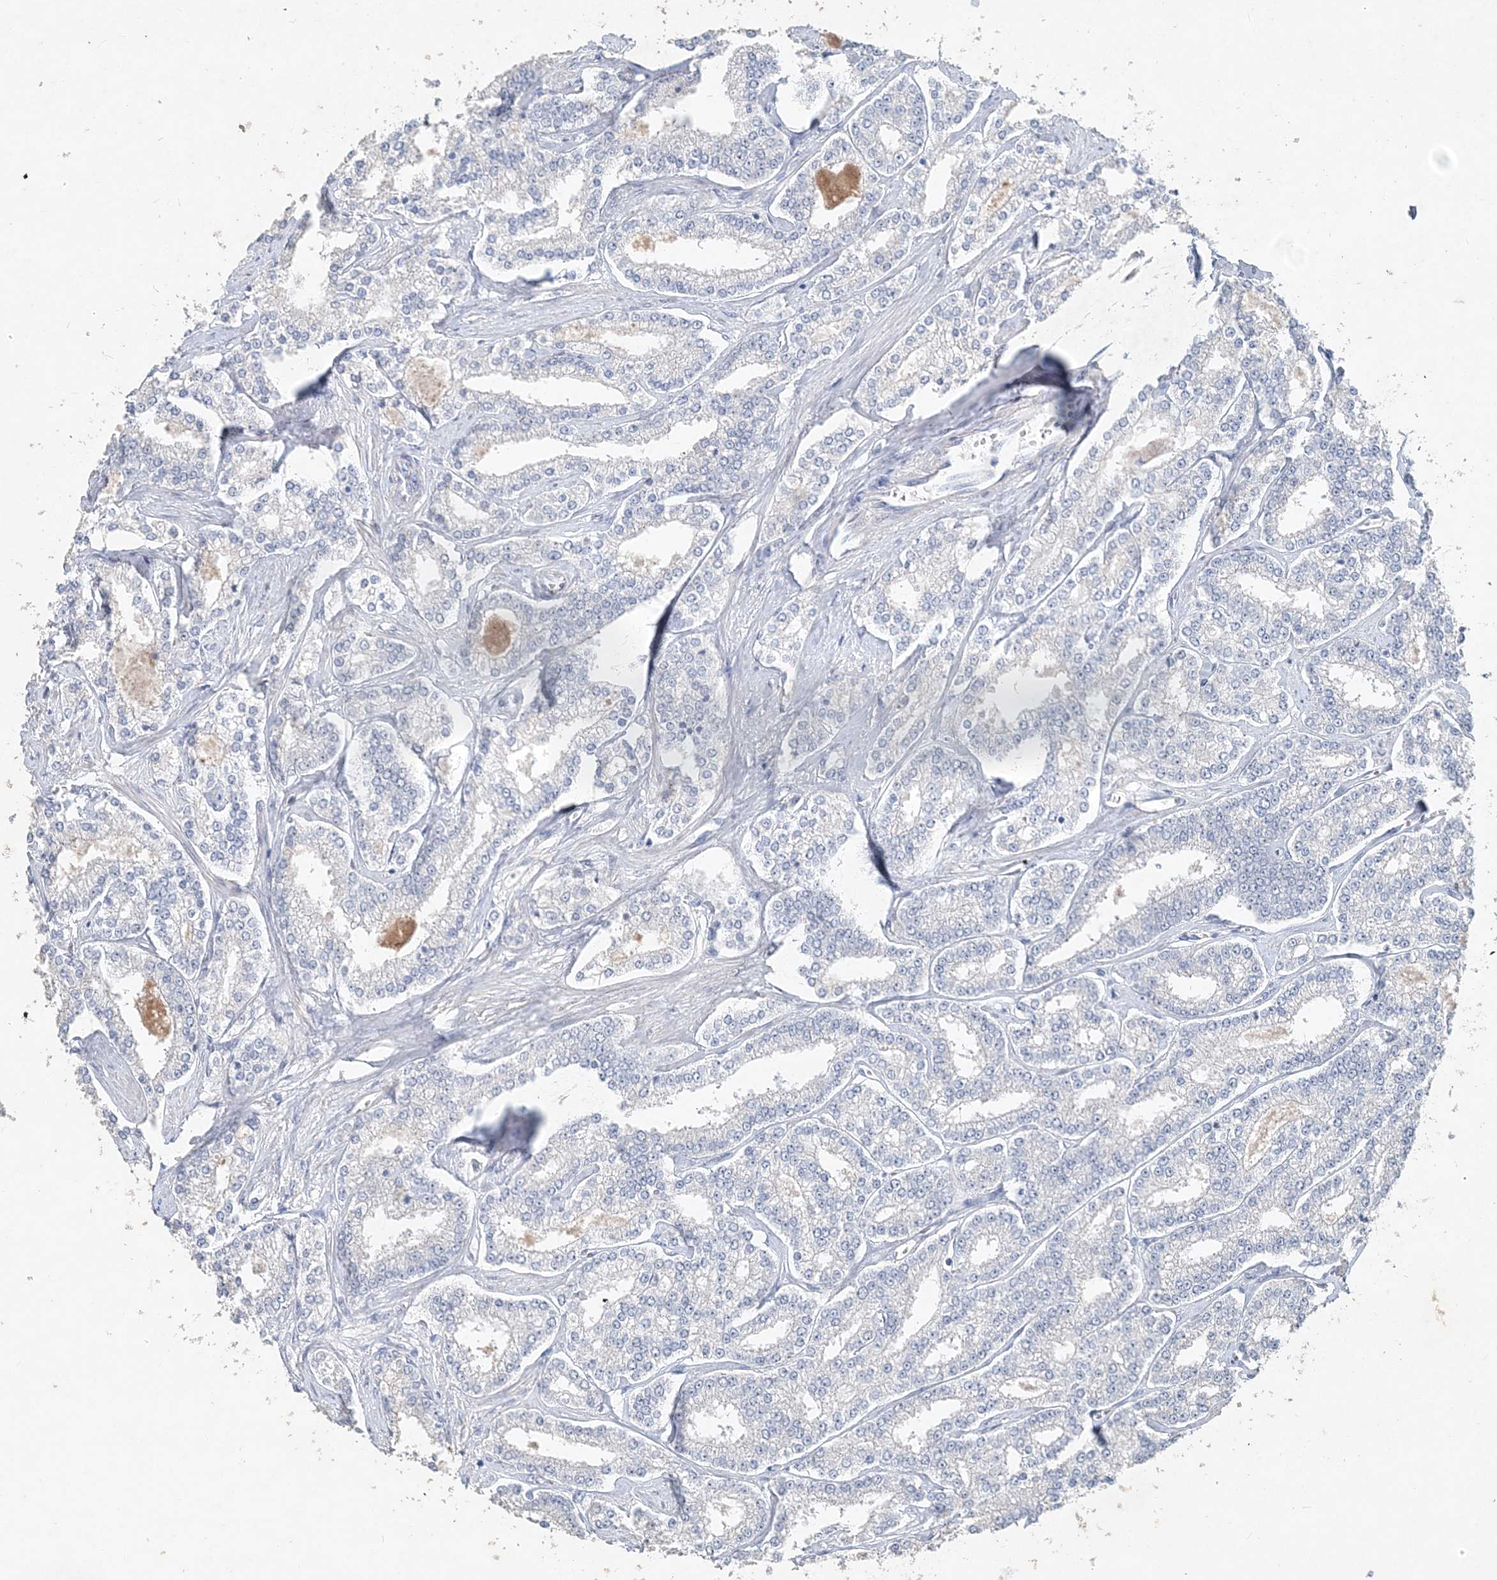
{"staining": {"intensity": "negative", "quantity": "none", "location": "none"}, "tissue": "prostate cancer", "cell_type": "Tumor cells", "image_type": "cancer", "snomed": [{"axis": "morphology", "description": "Normal tissue, NOS"}, {"axis": "morphology", "description": "Adenocarcinoma, High grade"}, {"axis": "topography", "description": "Prostate"}], "caption": "Photomicrograph shows no protein expression in tumor cells of high-grade adenocarcinoma (prostate) tissue.", "gene": "DNAH5", "patient": {"sex": "male", "age": 83}}